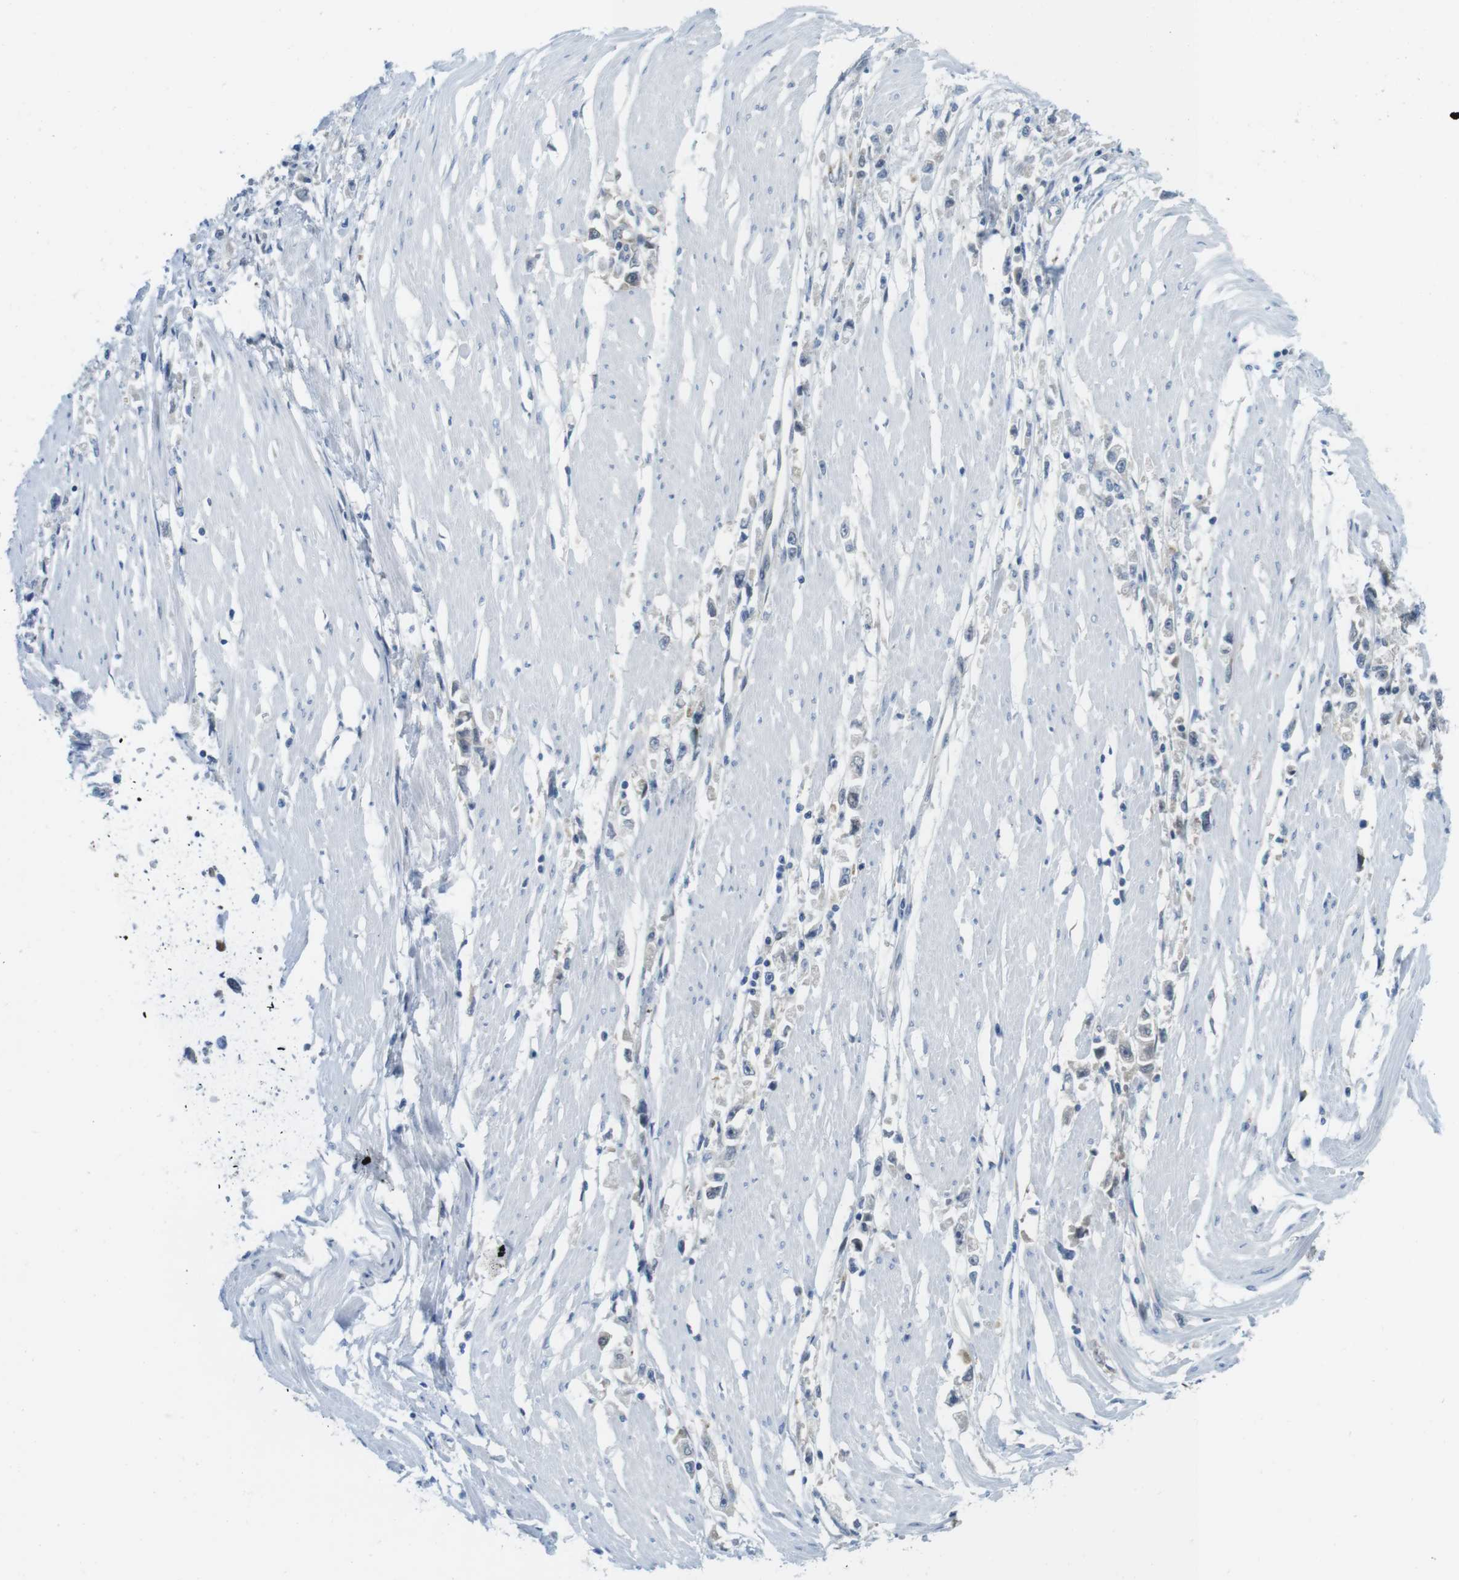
{"staining": {"intensity": "negative", "quantity": "none", "location": "none"}, "tissue": "stomach cancer", "cell_type": "Tumor cells", "image_type": "cancer", "snomed": [{"axis": "morphology", "description": "Adenocarcinoma, NOS"}, {"axis": "topography", "description": "Stomach"}], "caption": "Stomach cancer (adenocarcinoma) was stained to show a protein in brown. There is no significant staining in tumor cells.", "gene": "CASP2", "patient": {"sex": "female", "age": 59}}